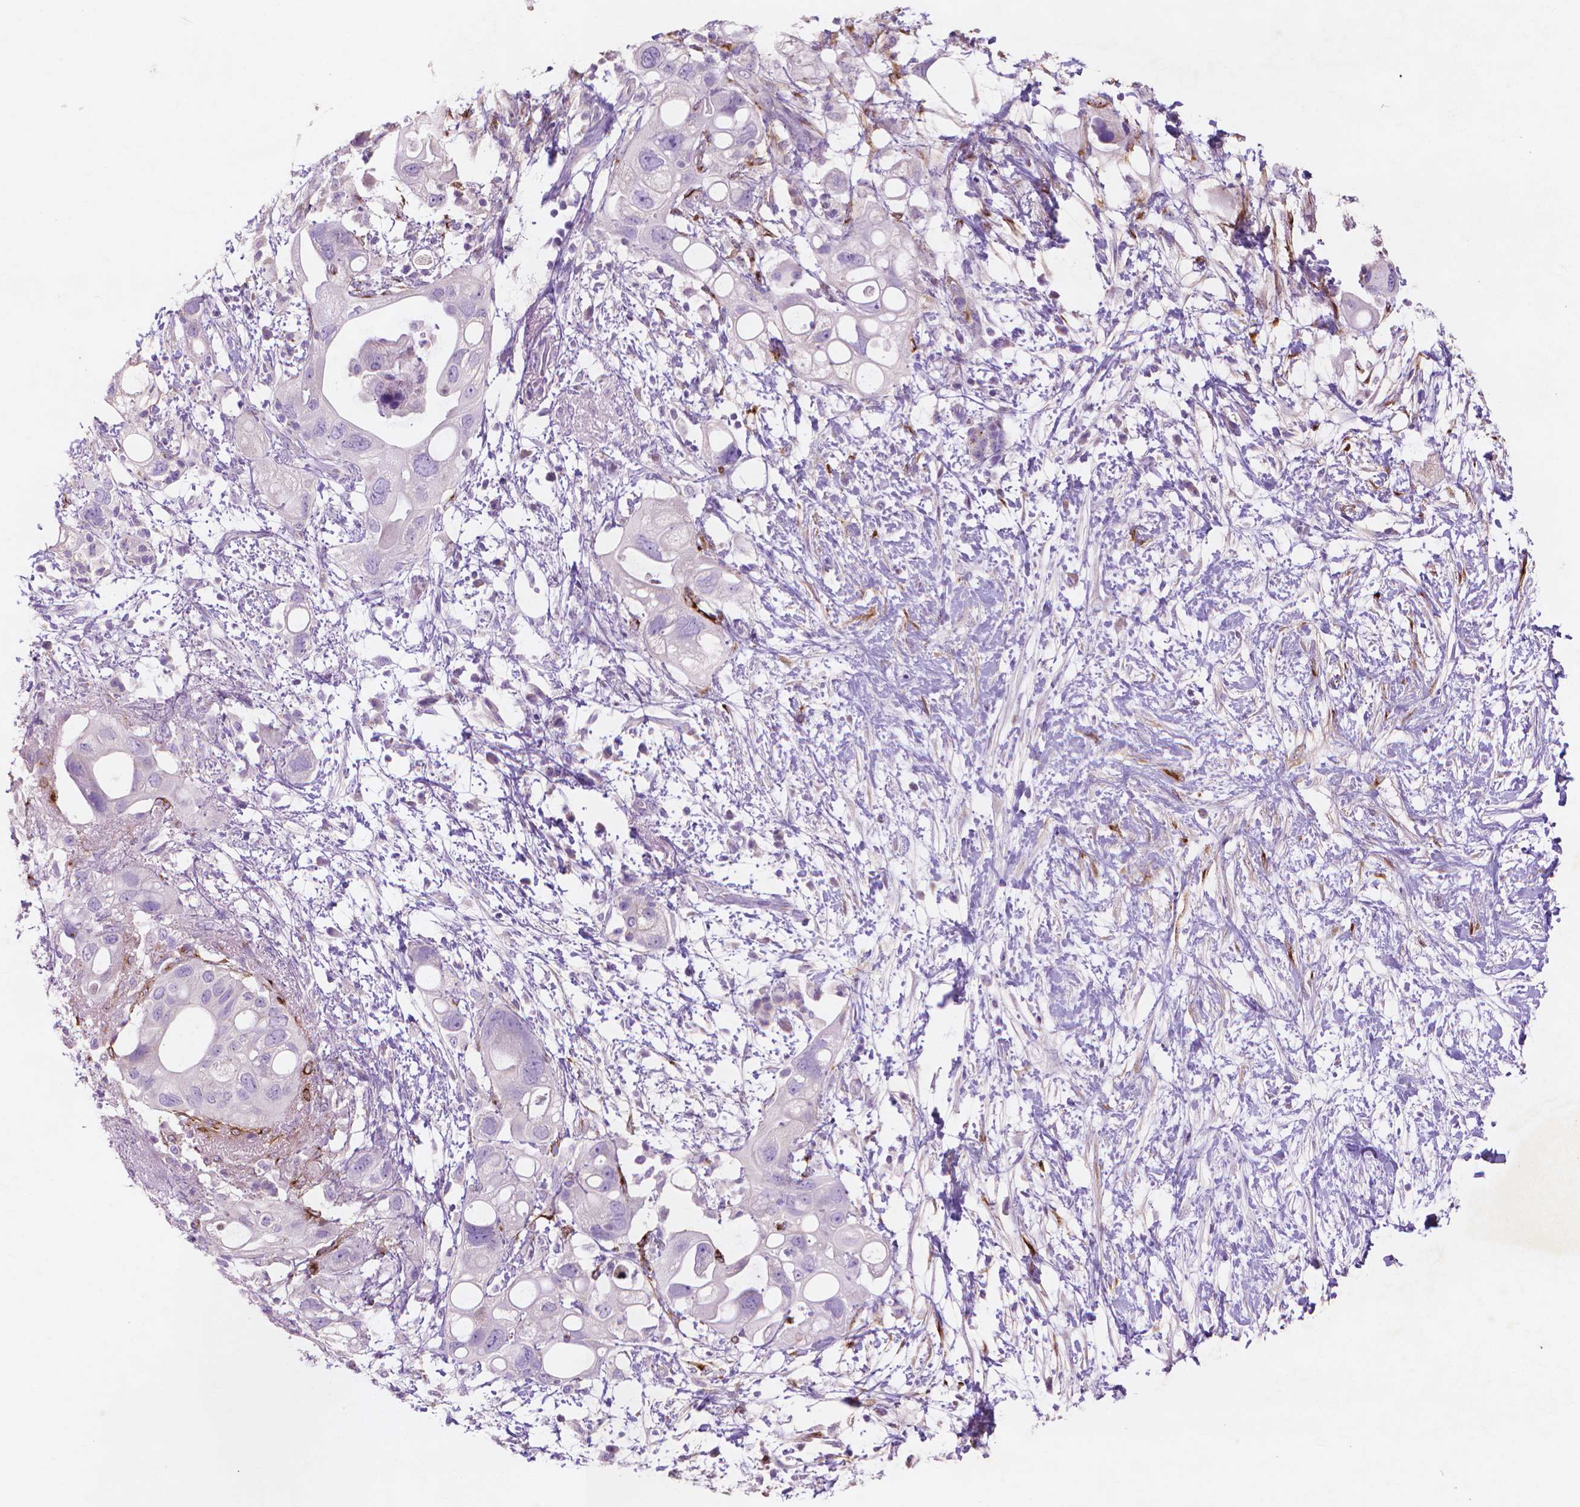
{"staining": {"intensity": "negative", "quantity": "none", "location": "none"}, "tissue": "pancreatic cancer", "cell_type": "Tumor cells", "image_type": "cancer", "snomed": [{"axis": "morphology", "description": "Adenocarcinoma, NOS"}, {"axis": "topography", "description": "Pancreas"}], "caption": "Tumor cells show no significant protein staining in pancreatic cancer (adenocarcinoma).", "gene": "MMP11", "patient": {"sex": "female", "age": 72}}